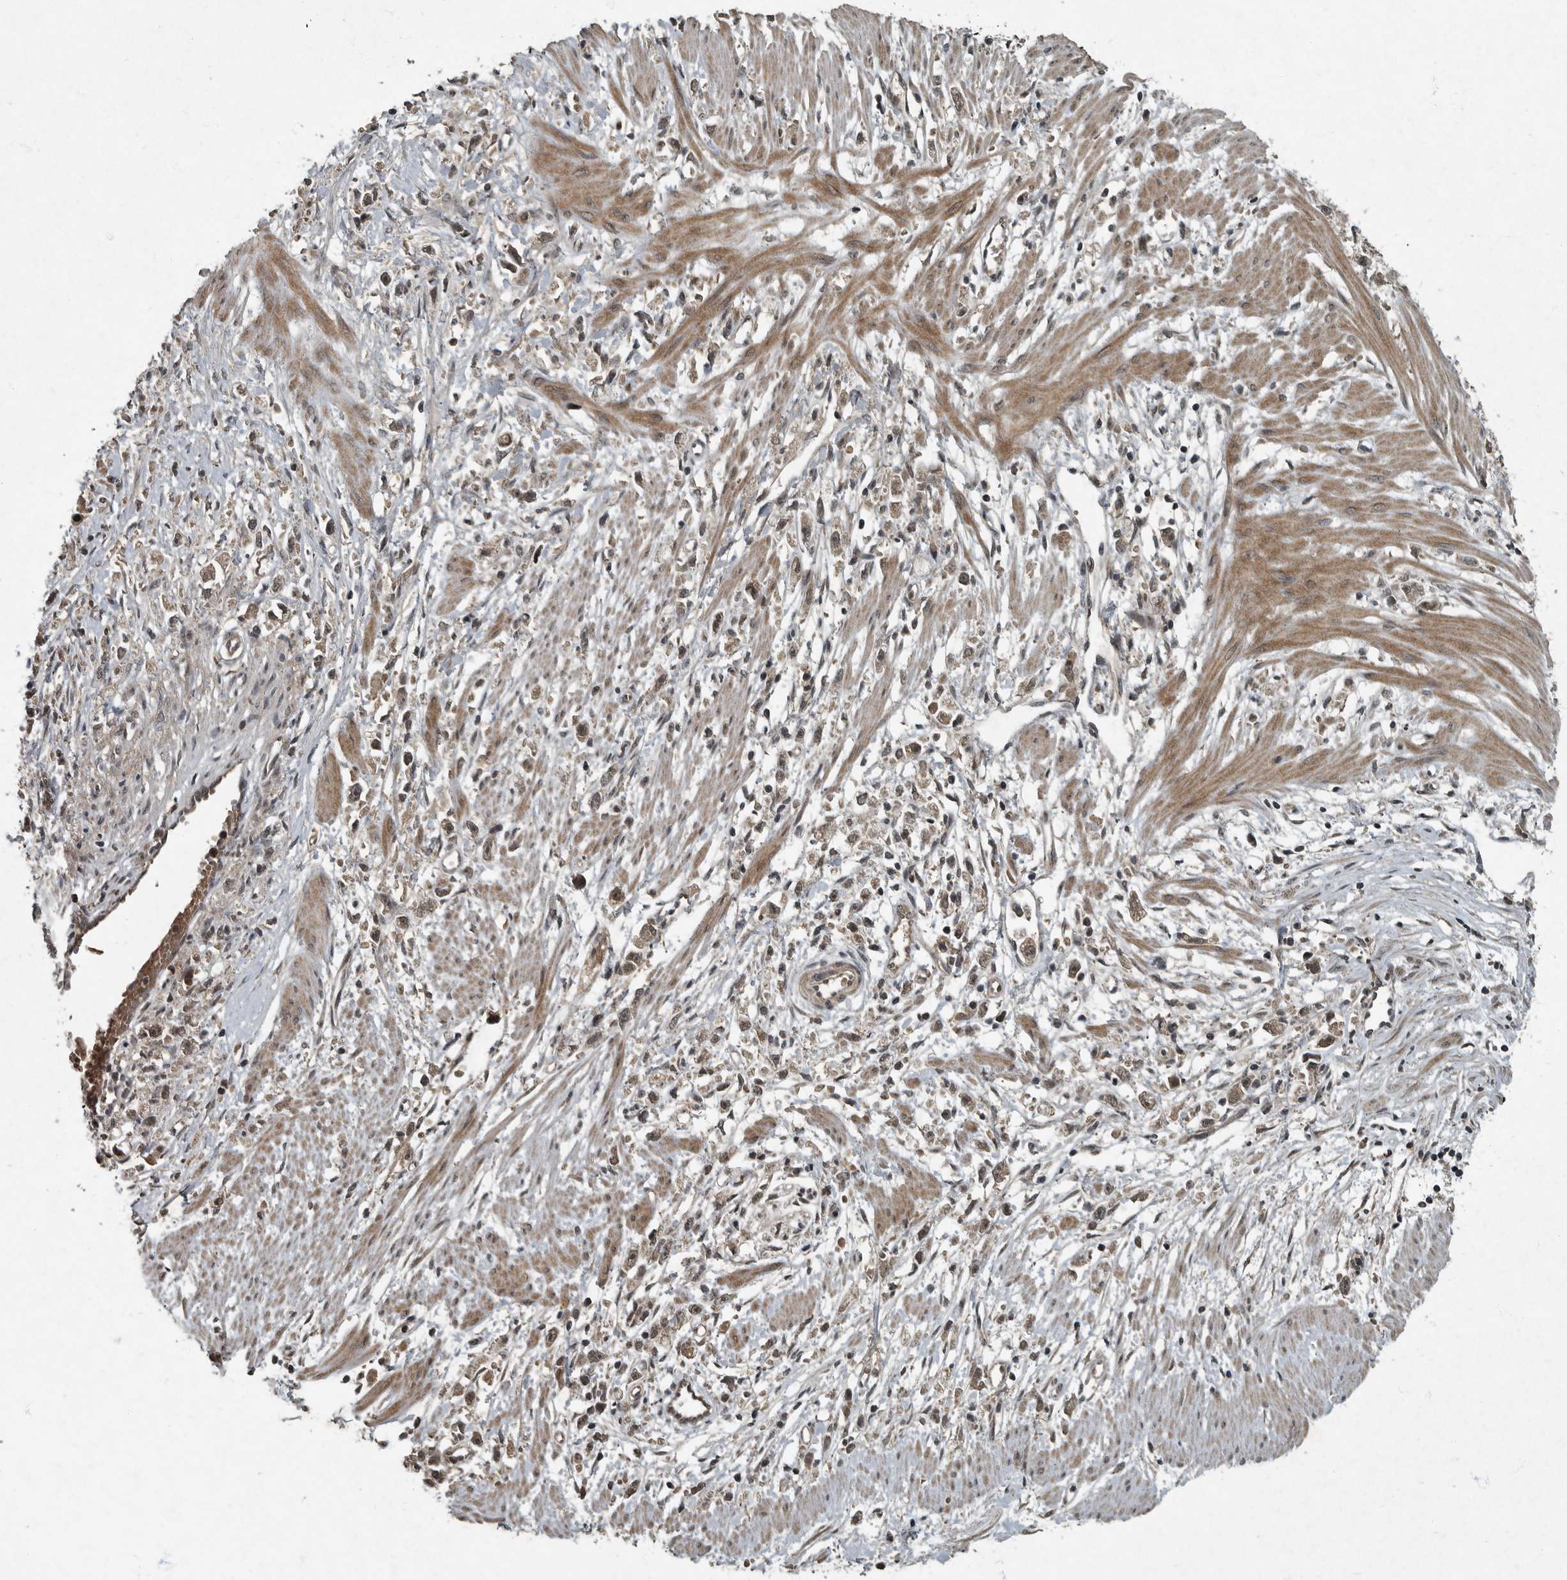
{"staining": {"intensity": "moderate", "quantity": "25%-75%", "location": "cytoplasmic/membranous,nuclear"}, "tissue": "stomach cancer", "cell_type": "Tumor cells", "image_type": "cancer", "snomed": [{"axis": "morphology", "description": "Adenocarcinoma, NOS"}, {"axis": "topography", "description": "Stomach"}], "caption": "Stomach adenocarcinoma tissue demonstrates moderate cytoplasmic/membranous and nuclear expression in about 25%-75% of tumor cells (brown staining indicates protein expression, while blue staining denotes nuclei).", "gene": "FOXO1", "patient": {"sex": "female", "age": 59}}